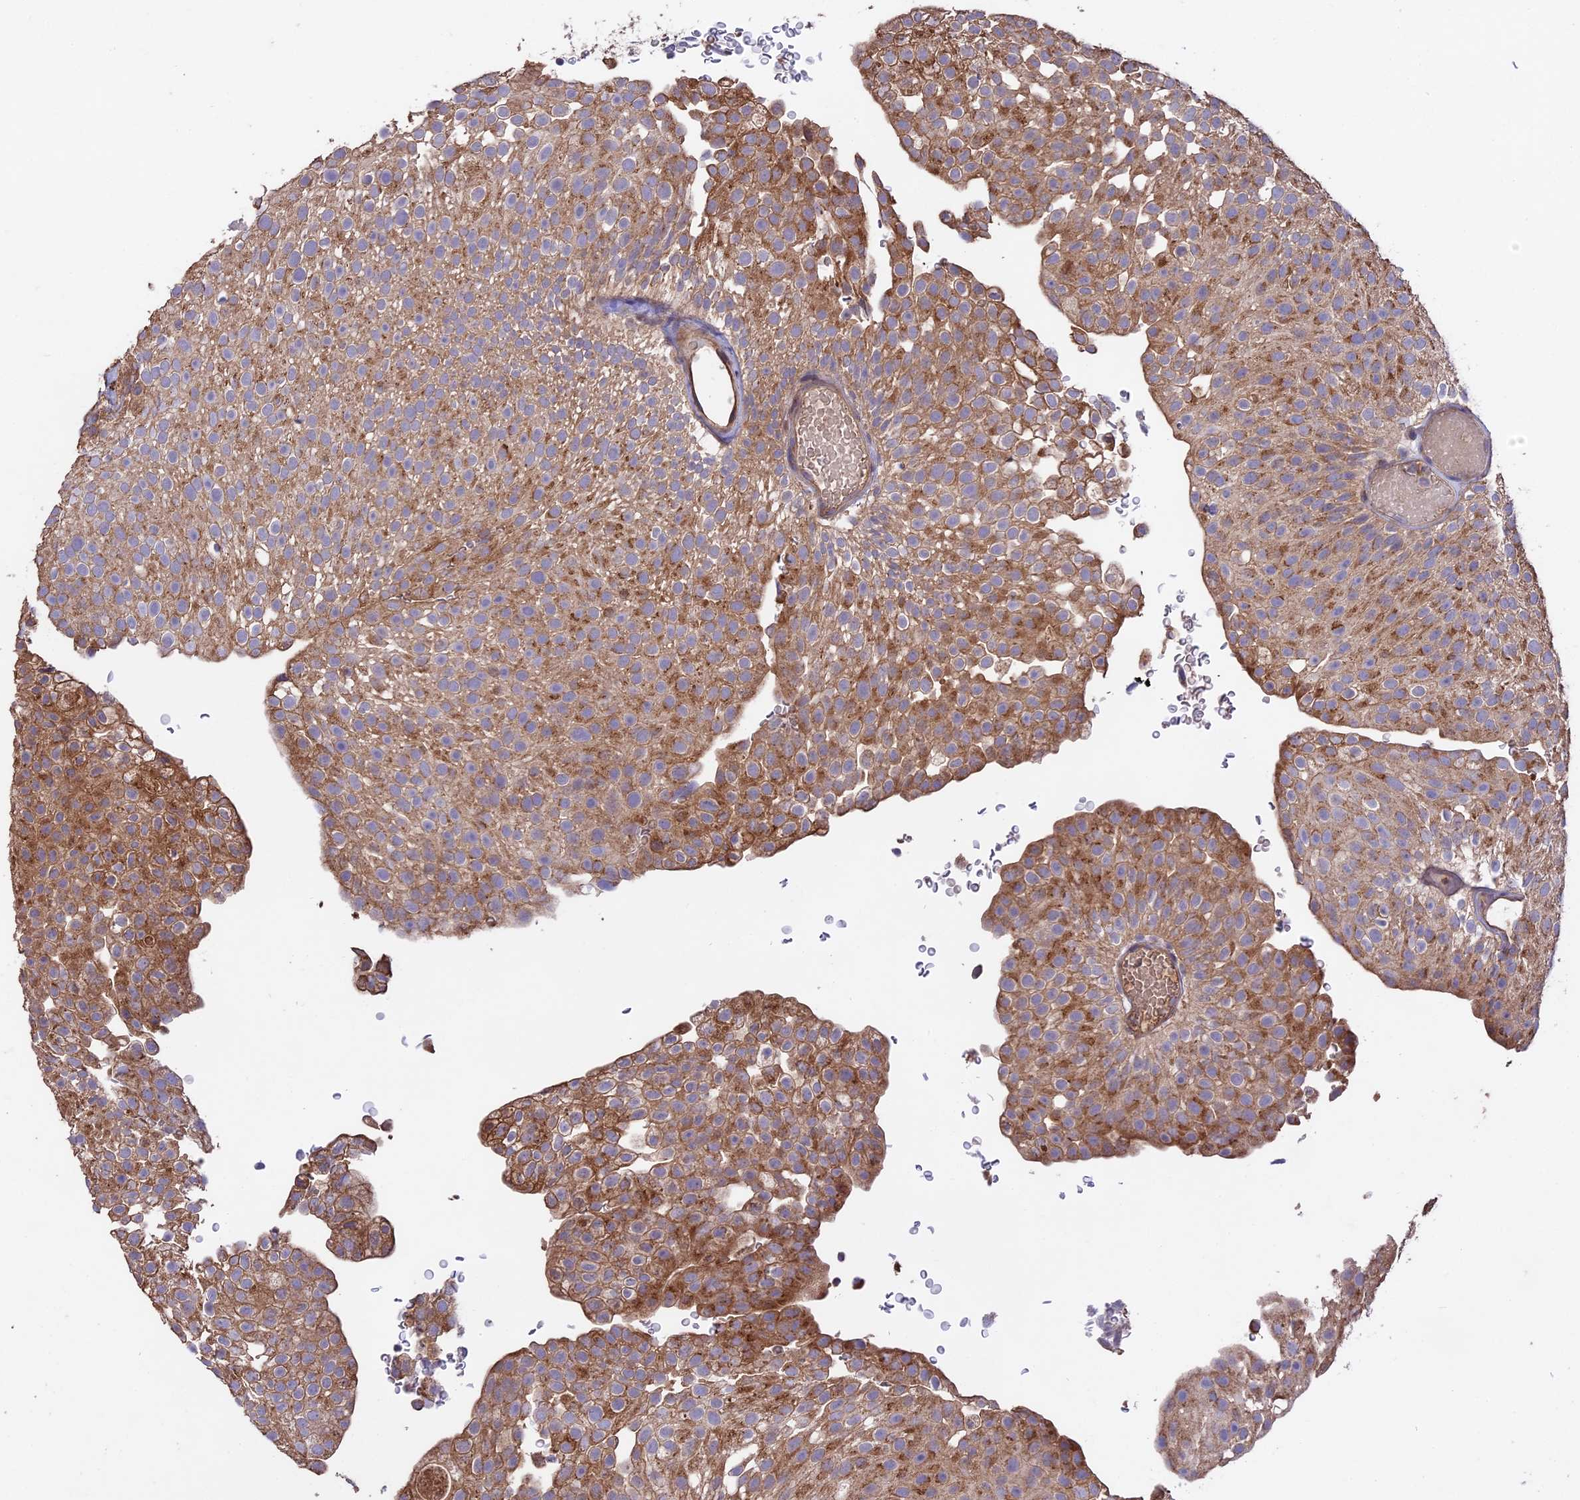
{"staining": {"intensity": "moderate", "quantity": ">75%", "location": "cytoplasmic/membranous"}, "tissue": "urothelial cancer", "cell_type": "Tumor cells", "image_type": "cancer", "snomed": [{"axis": "morphology", "description": "Urothelial carcinoma, Low grade"}, {"axis": "topography", "description": "Urinary bladder"}], "caption": "Protein staining displays moderate cytoplasmic/membranous staining in approximately >75% of tumor cells in urothelial cancer.", "gene": "NUDT8", "patient": {"sex": "male", "age": 78}}